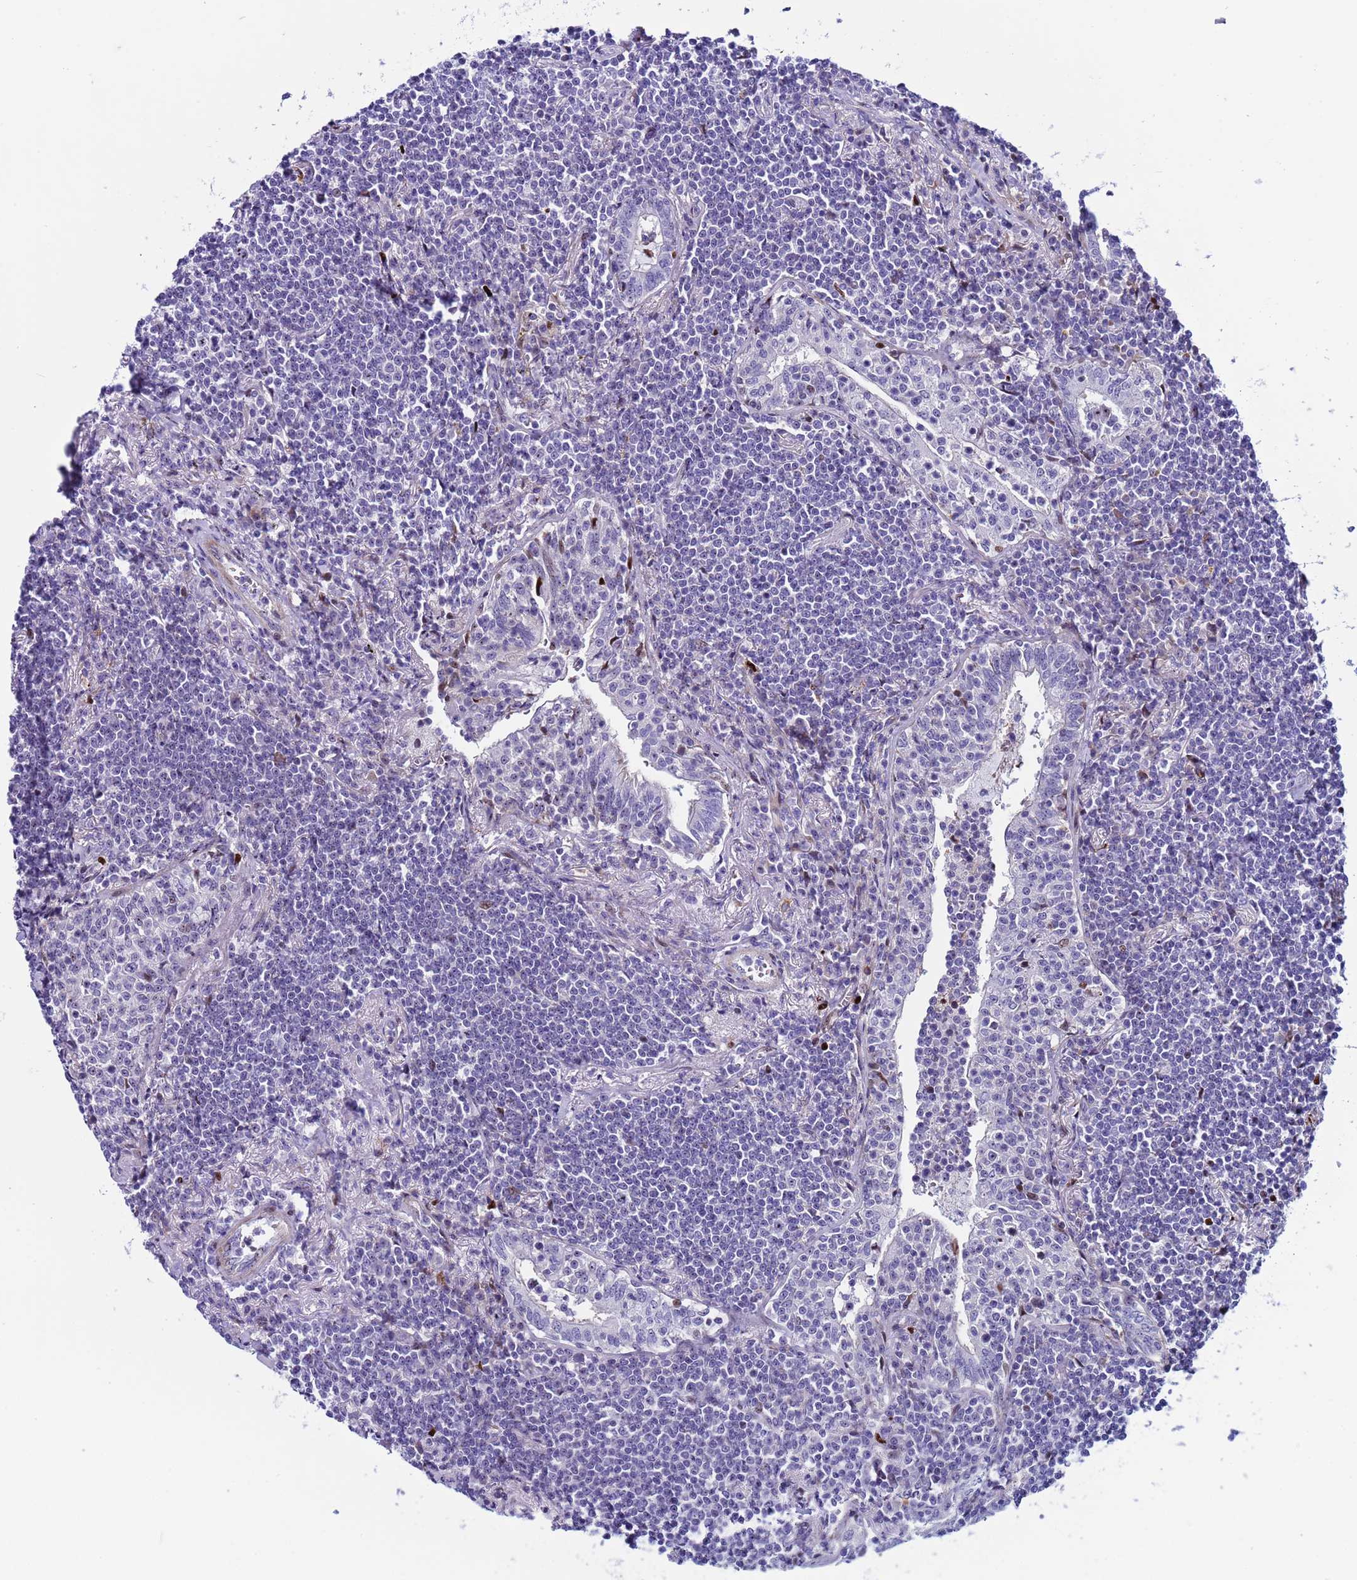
{"staining": {"intensity": "negative", "quantity": "none", "location": "none"}, "tissue": "lymphoma", "cell_type": "Tumor cells", "image_type": "cancer", "snomed": [{"axis": "morphology", "description": "Malignant lymphoma, non-Hodgkin's type, Low grade"}, {"axis": "topography", "description": "Lung"}], "caption": "Lymphoma was stained to show a protein in brown. There is no significant expression in tumor cells.", "gene": "POP5", "patient": {"sex": "female", "age": 71}}